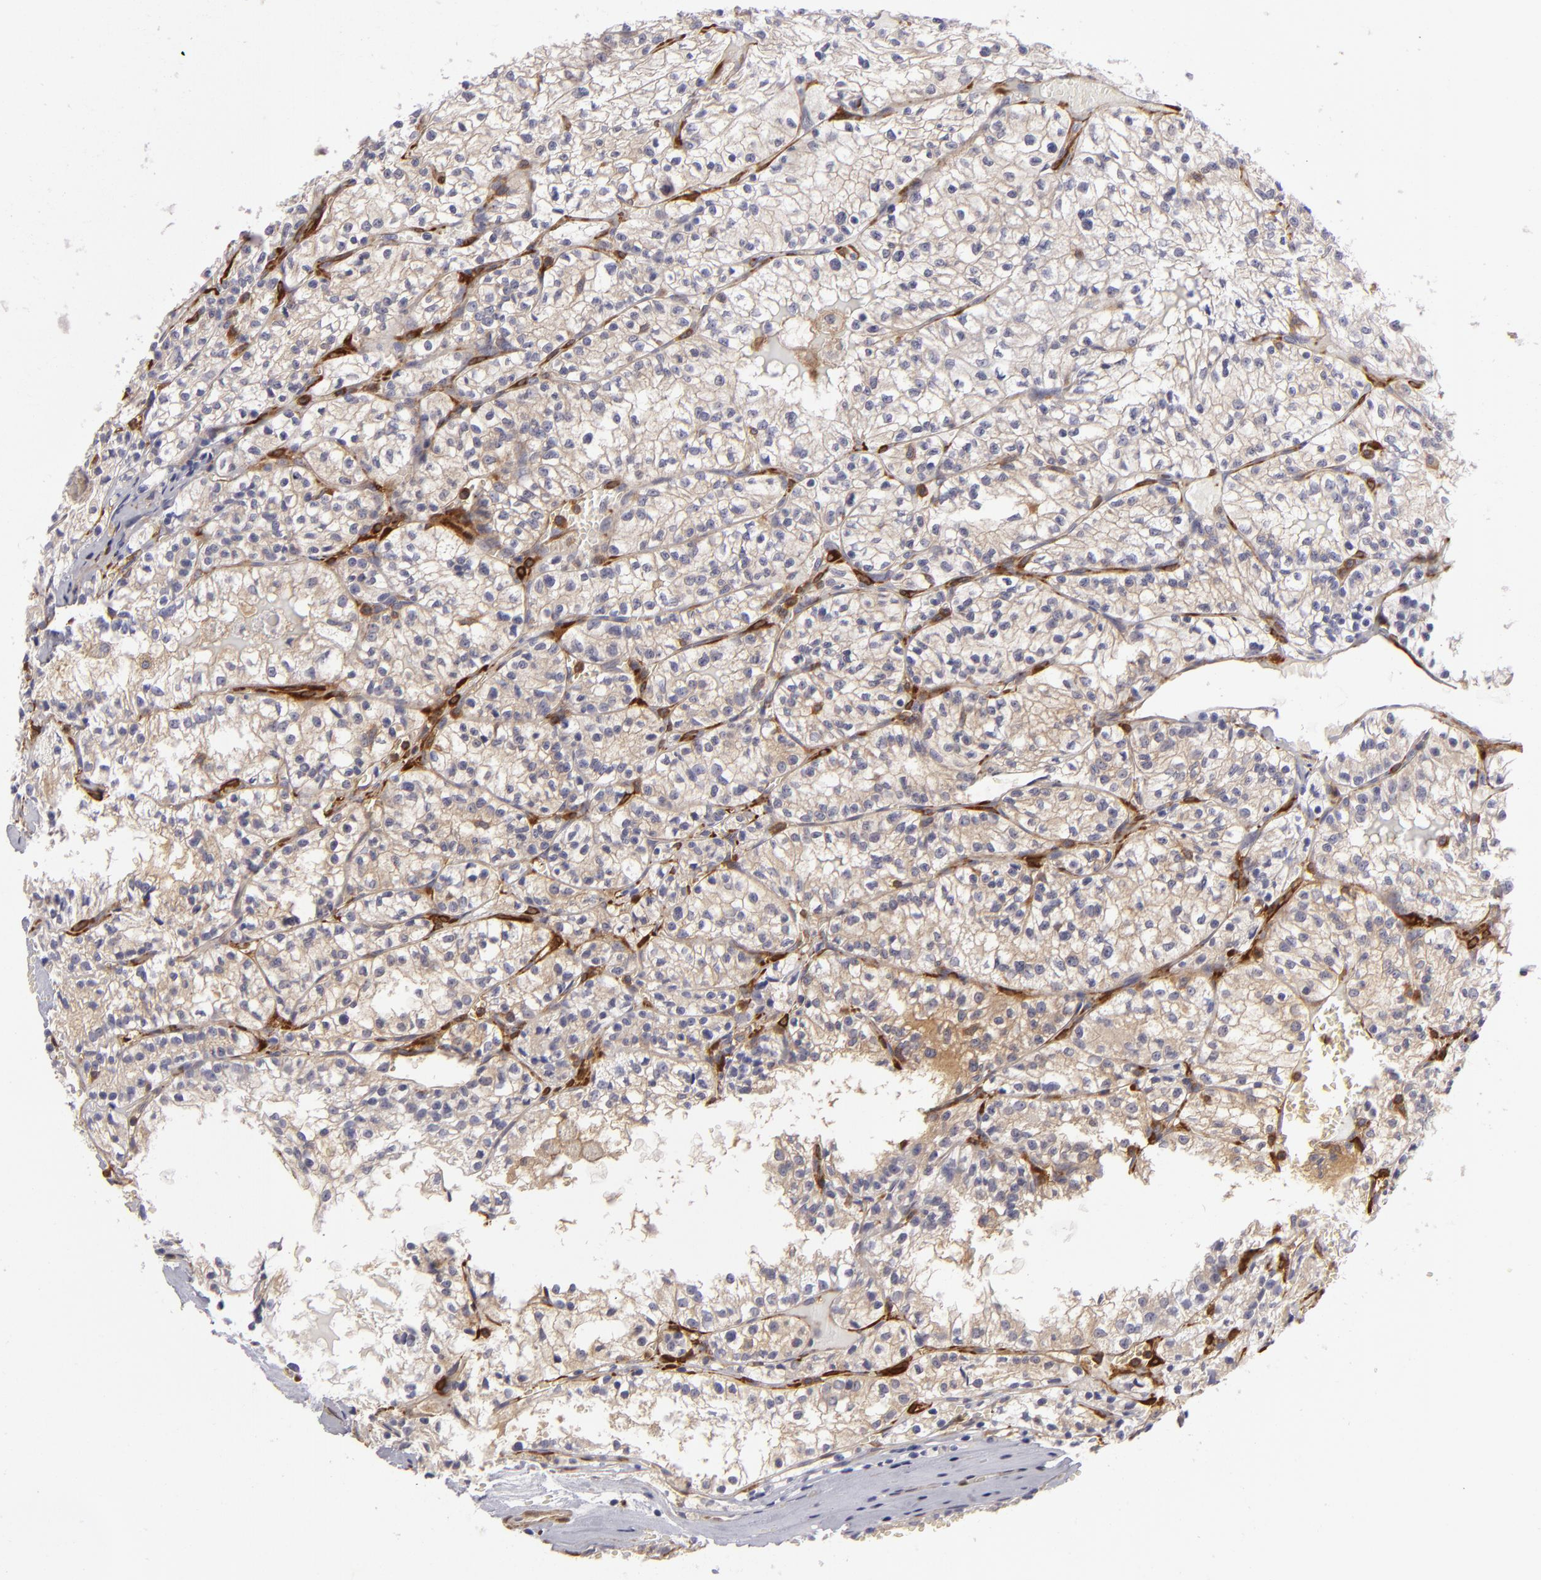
{"staining": {"intensity": "weak", "quantity": ">75%", "location": "cytoplasmic/membranous"}, "tissue": "renal cancer", "cell_type": "Tumor cells", "image_type": "cancer", "snomed": [{"axis": "morphology", "description": "Adenocarcinoma, NOS"}, {"axis": "topography", "description": "Kidney"}], "caption": "A low amount of weak cytoplasmic/membranous expression is identified in about >75% of tumor cells in renal adenocarcinoma tissue.", "gene": "VCL", "patient": {"sex": "male", "age": 61}}